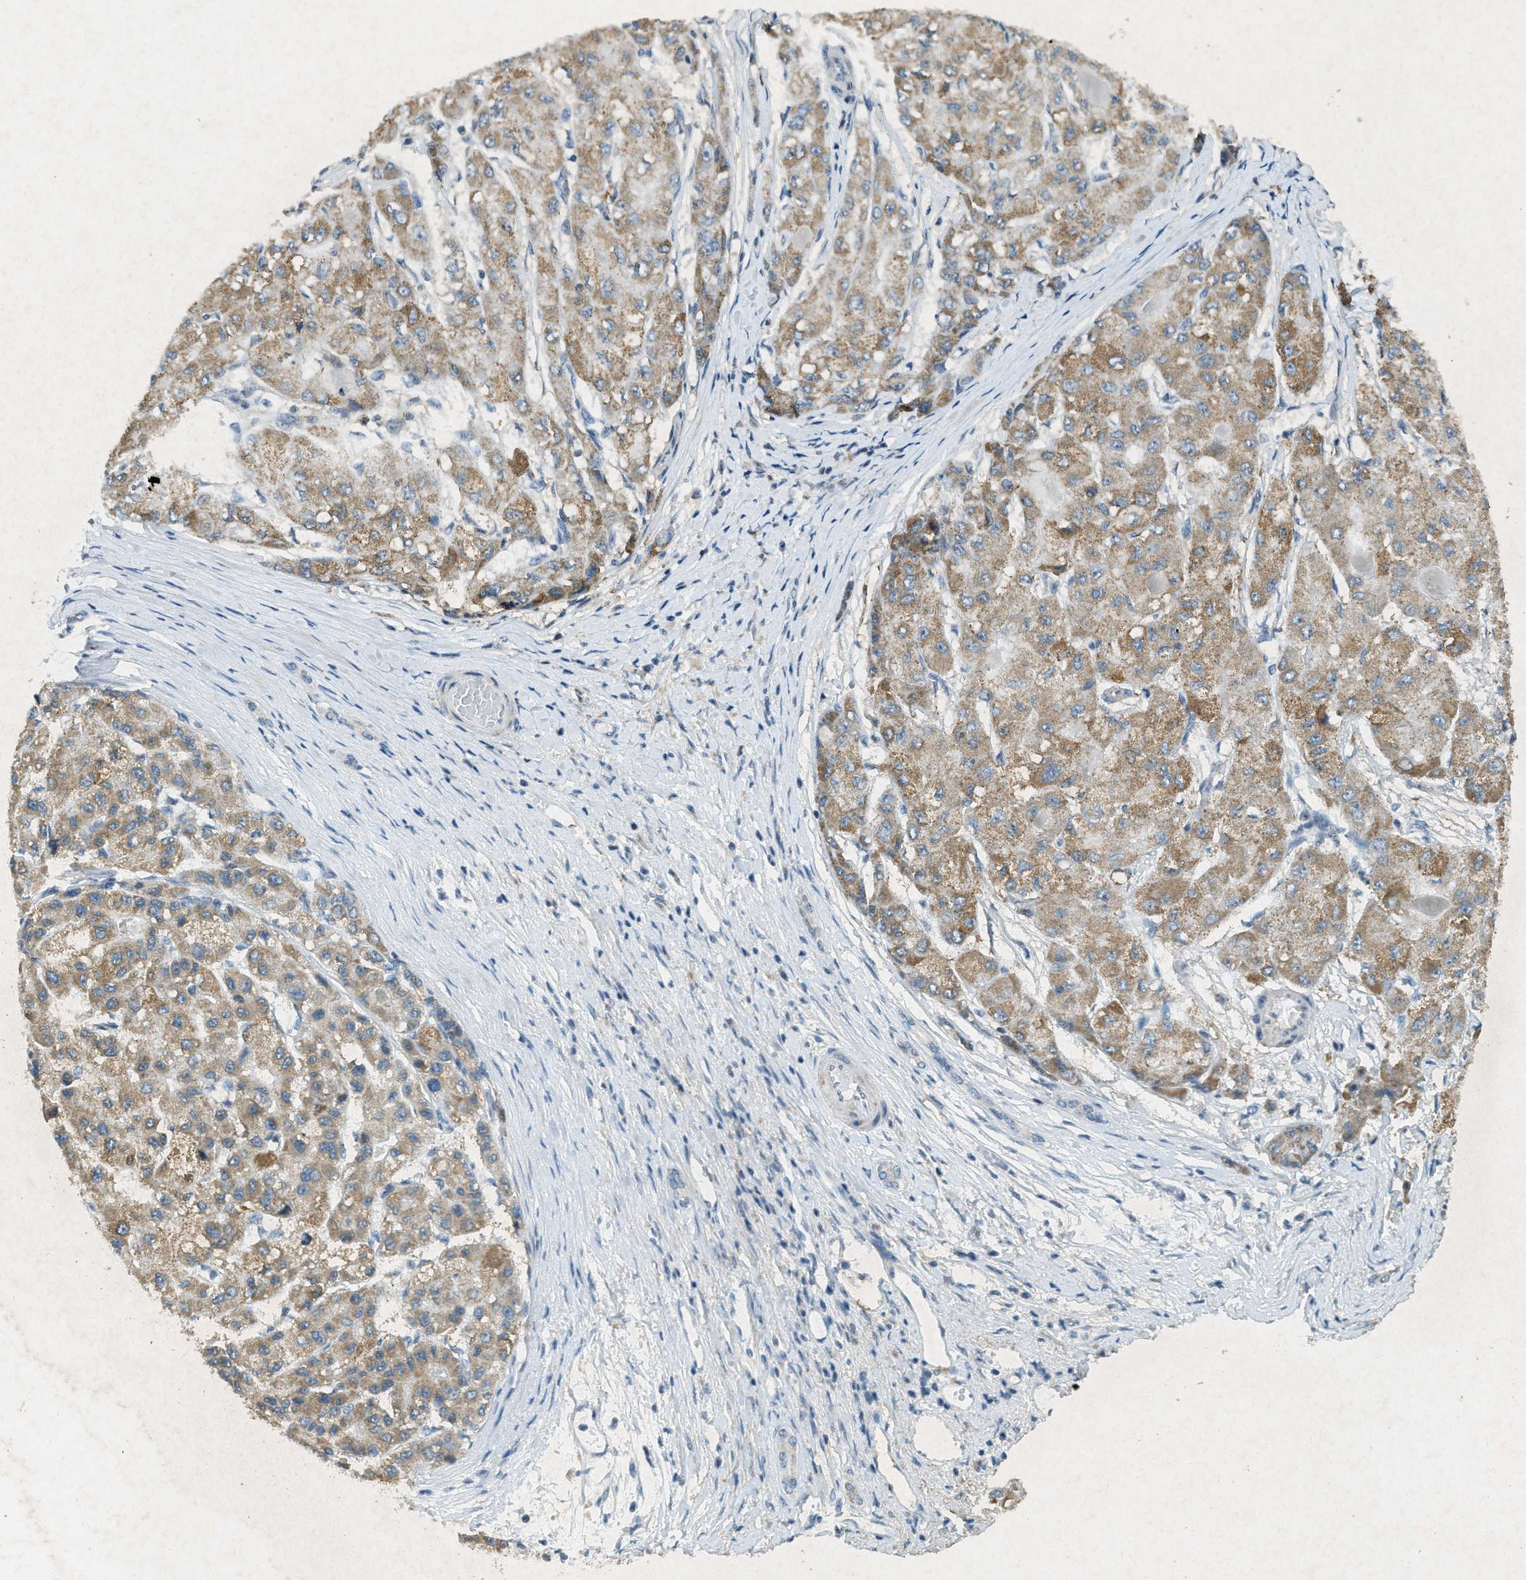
{"staining": {"intensity": "moderate", "quantity": ">75%", "location": "cytoplasmic/membranous"}, "tissue": "liver cancer", "cell_type": "Tumor cells", "image_type": "cancer", "snomed": [{"axis": "morphology", "description": "Carcinoma, Hepatocellular, NOS"}, {"axis": "topography", "description": "Liver"}], "caption": "Human hepatocellular carcinoma (liver) stained with a protein marker displays moderate staining in tumor cells.", "gene": "TCF20", "patient": {"sex": "male", "age": 80}}